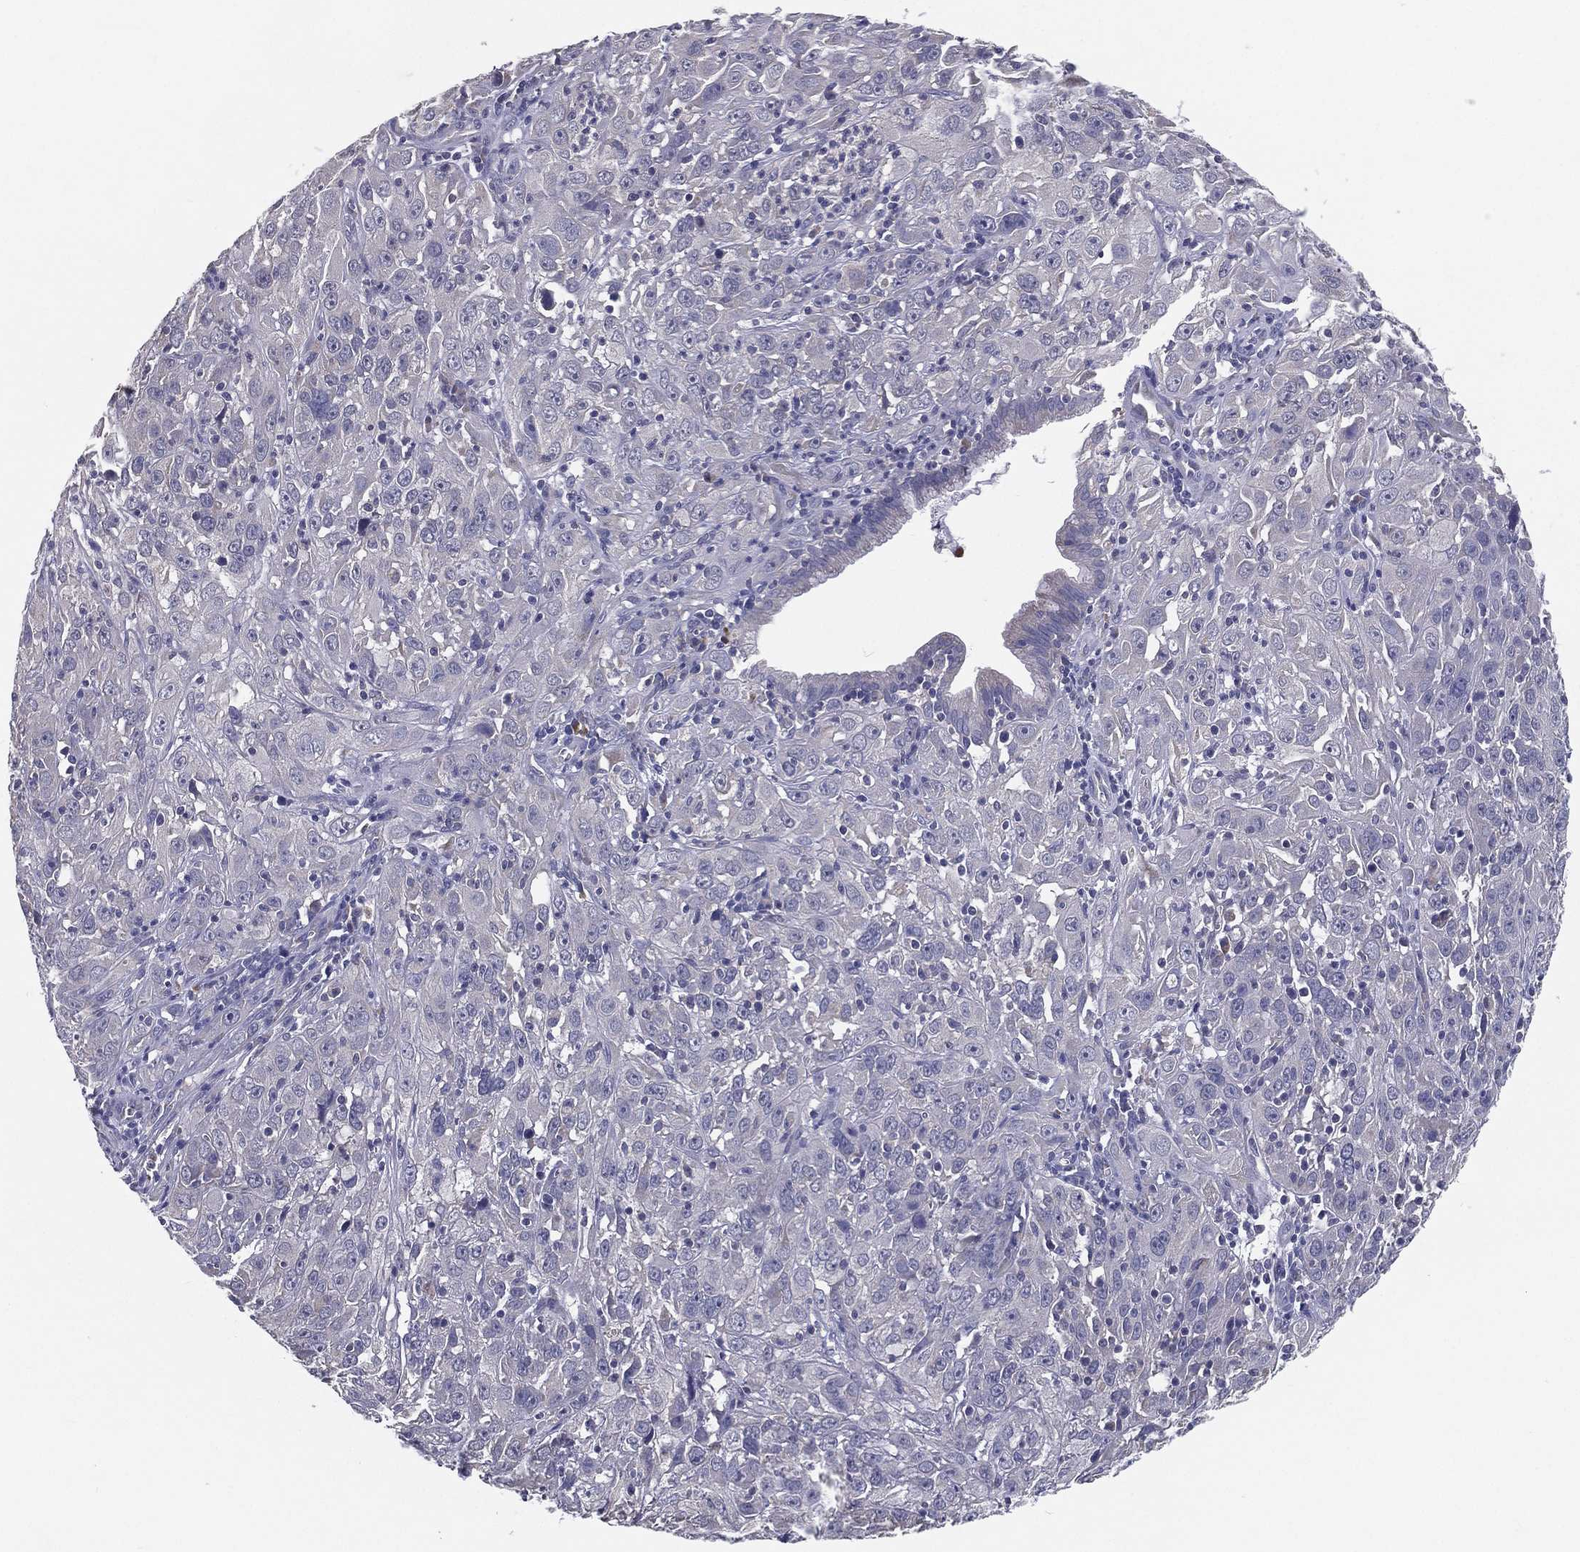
{"staining": {"intensity": "negative", "quantity": "none", "location": "none"}, "tissue": "cervical cancer", "cell_type": "Tumor cells", "image_type": "cancer", "snomed": [{"axis": "morphology", "description": "Squamous cell carcinoma, NOS"}, {"axis": "topography", "description": "Cervix"}], "caption": "Cervical squamous cell carcinoma was stained to show a protein in brown. There is no significant staining in tumor cells.", "gene": "PCSK1", "patient": {"sex": "female", "age": 32}}